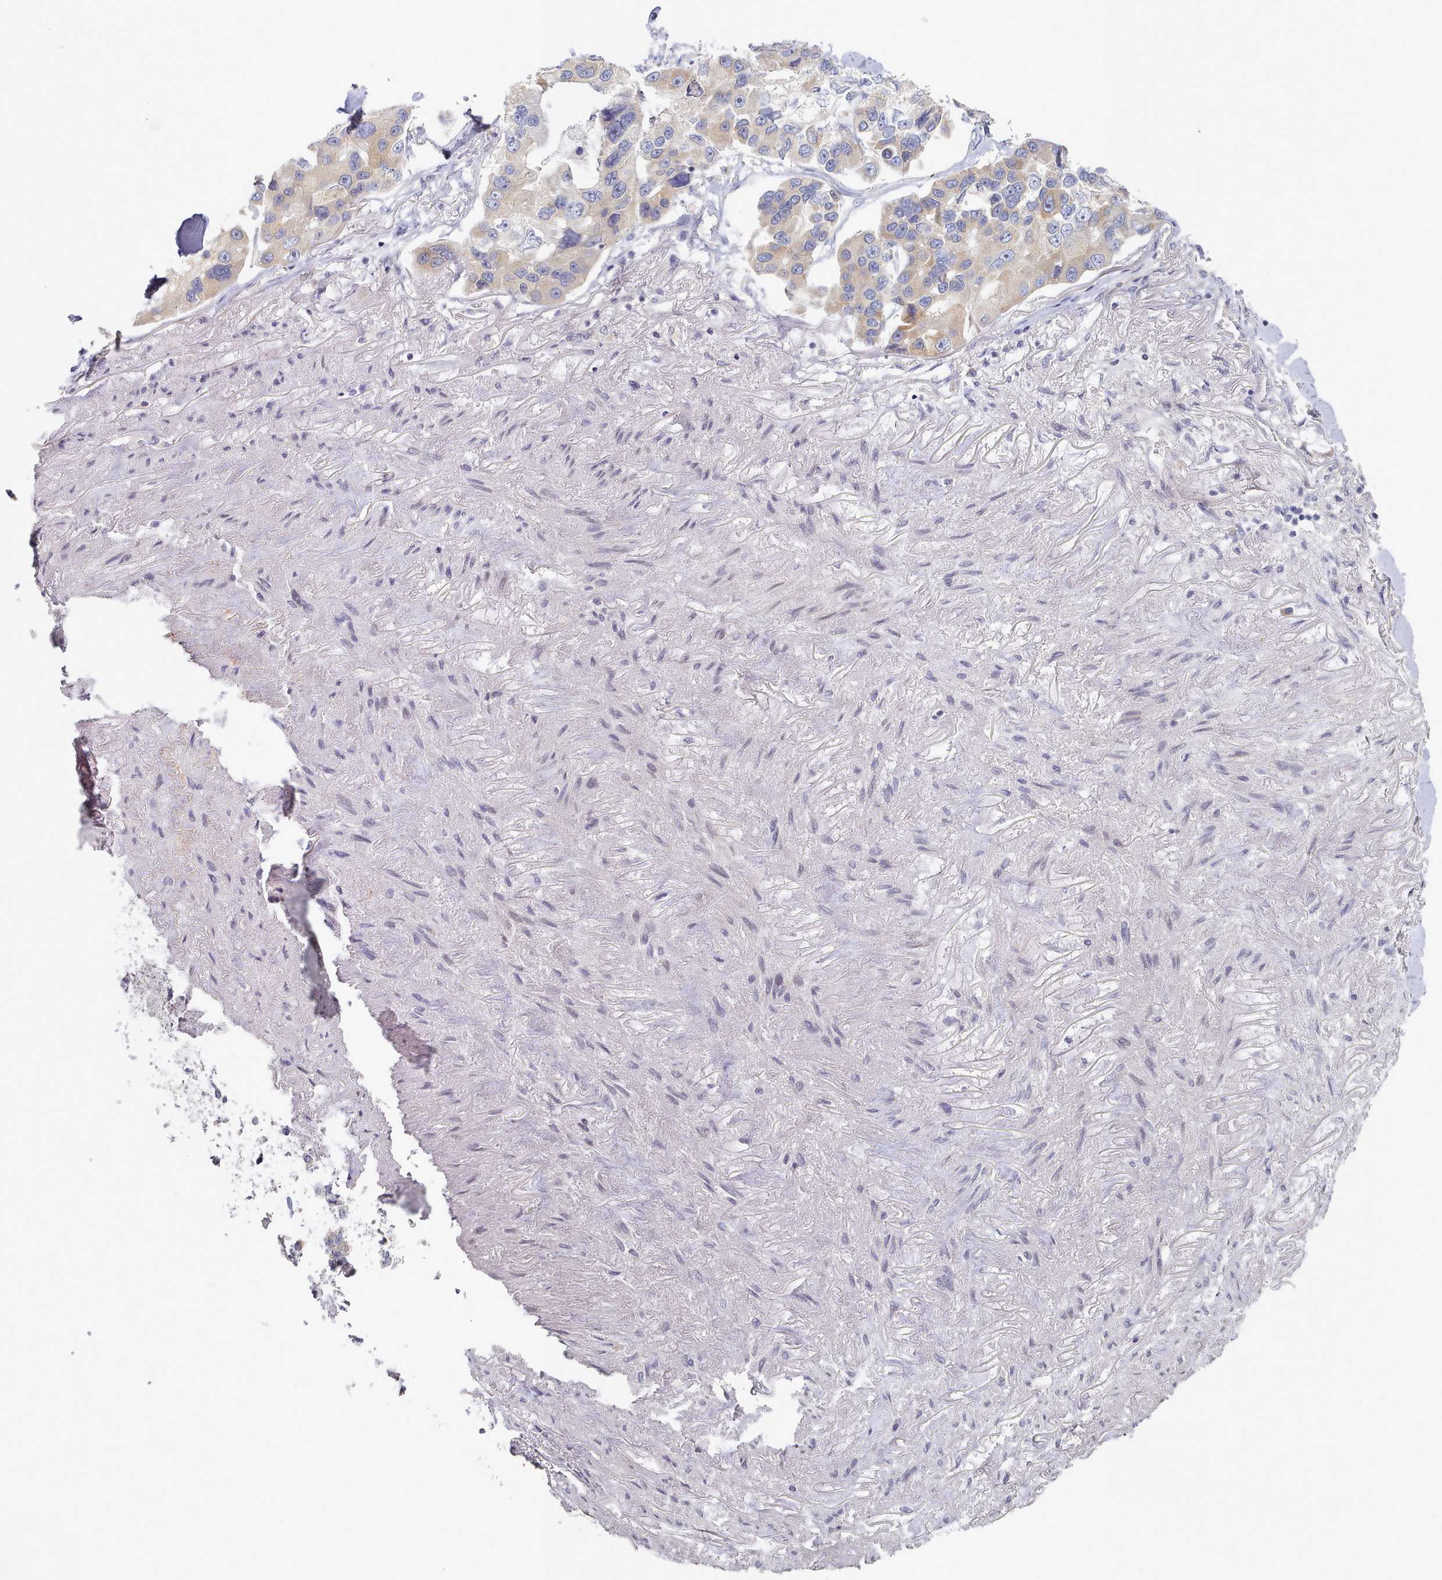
{"staining": {"intensity": "weak", "quantity": ">75%", "location": "cytoplasmic/membranous"}, "tissue": "lung cancer", "cell_type": "Tumor cells", "image_type": "cancer", "snomed": [{"axis": "morphology", "description": "Adenocarcinoma, NOS"}, {"axis": "topography", "description": "Lung"}], "caption": "A micrograph of human lung cancer stained for a protein displays weak cytoplasmic/membranous brown staining in tumor cells.", "gene": "TYW1B", "patient": {"sex": "female", "age": 54}}